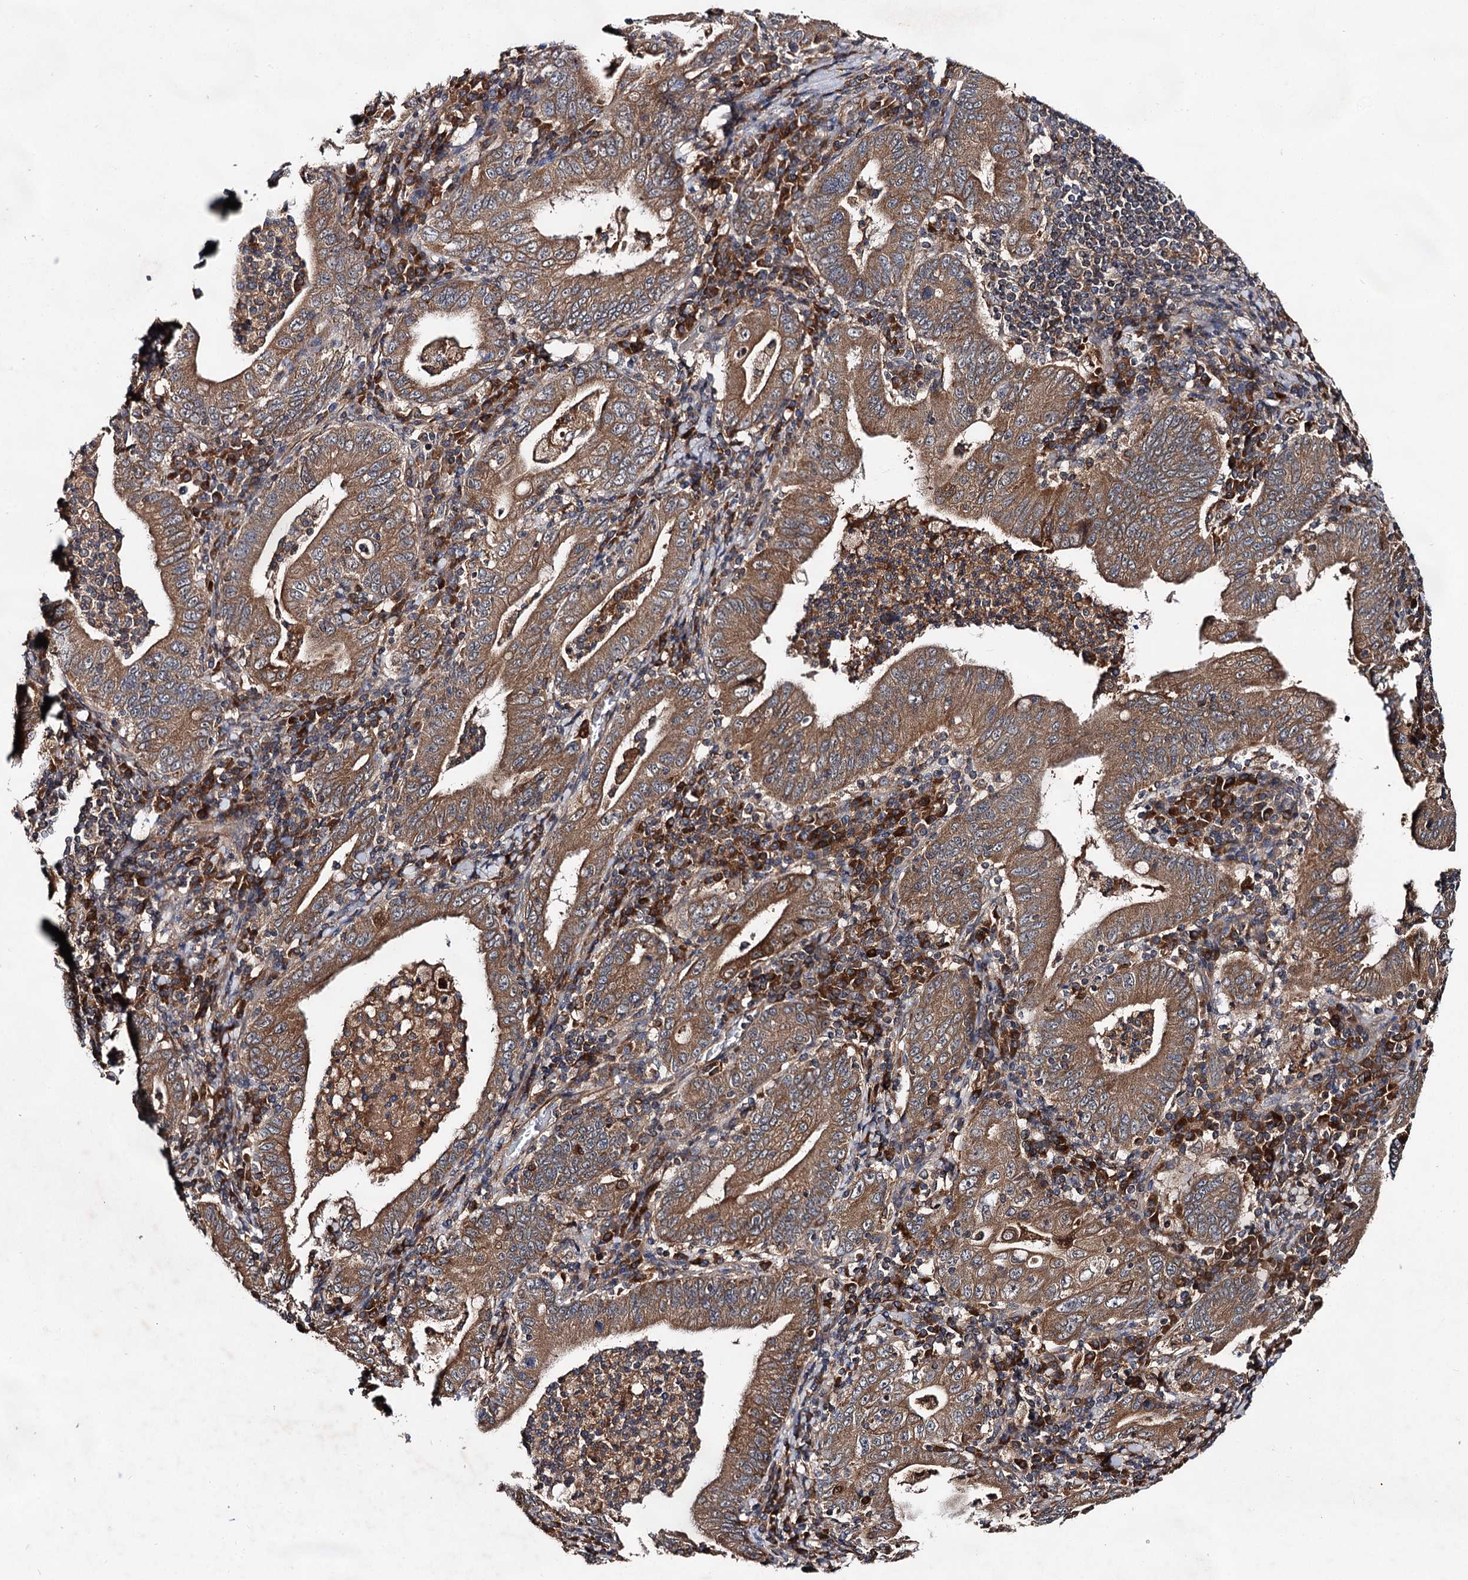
{"staining": {"intensity": "moderate", "quantity": ">75%", "location": "cytoplasmic/membranous"}, "tissue": "stomach cancer", "cell_type": "Tumor cells", "image_type": "cancer", "snomed": [{"axis": "morphology", "description": "Normal tissue, NOS"}, {"axis": "morphology", "description": "Adenocarcinoma, NOS"}, {"axis": "topography", "description": "Esophagus"}, {"axis": "topography", "description": "Stomach, upper"}, {"axis": "topography", "description": "Peripheral nerve tissue"}], "caption": "Protein analysis of adenocarcinoma (stomach) tissue demonstrates moderate cytoplasmic/membranous staining in approximately >75% of tumor cells.", "gene": "TEX9", "patient": {"sex": "male", "age": 62}}